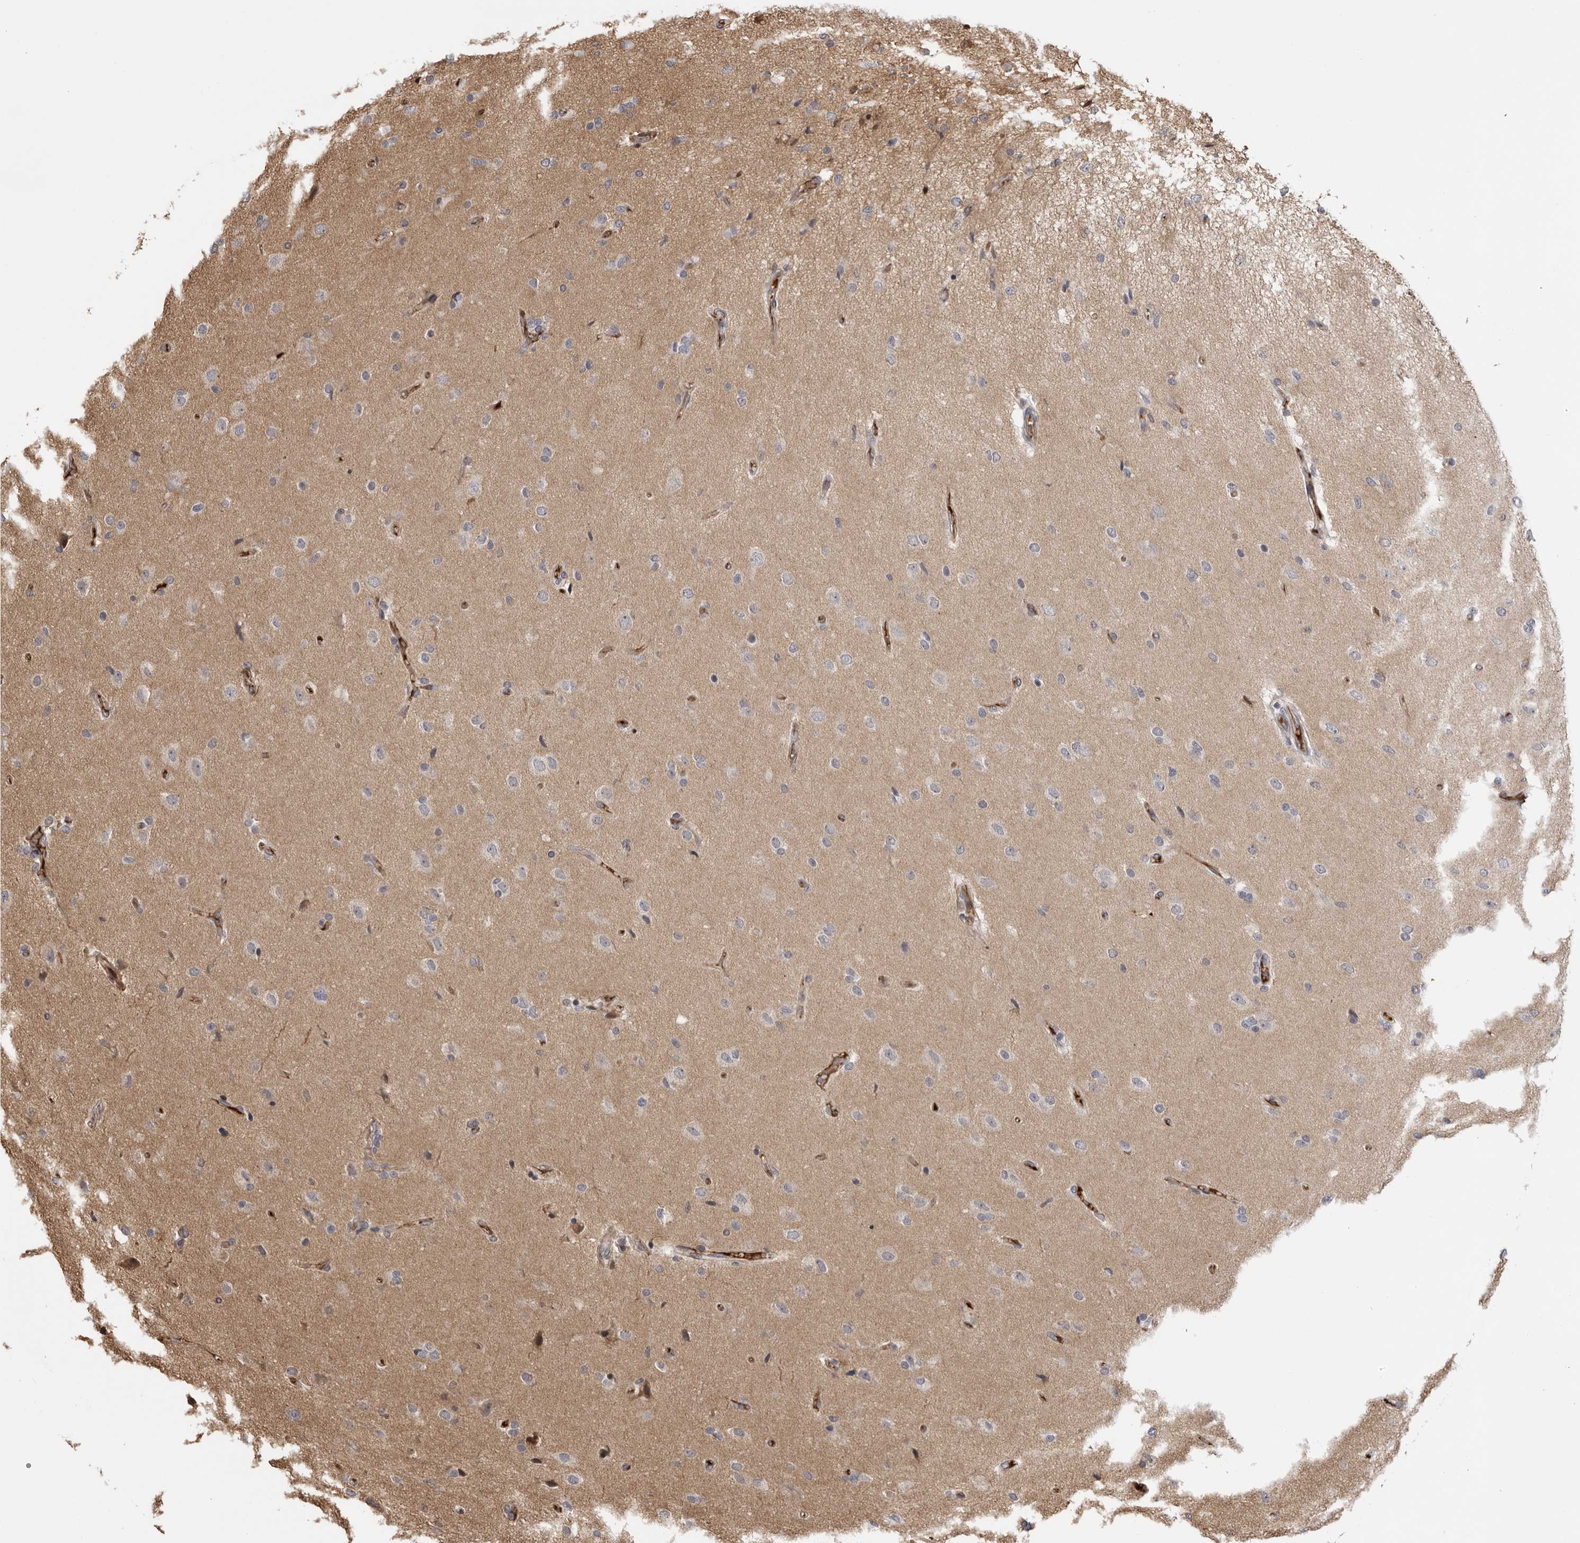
{"staining": {"intensity": "negative", "quantity": "none", "location": "none"}, "tissue": "glioma", "cell_type": "Tumor cells", "image_type": "cancer", "snomed": [{"axis": "morphology", "description": "Glioma, malignant, High grade"}, {"axis": "topography", "description": "Brain"}], "caption": "Tumor cells show no significant protein expression in malignant glioma (high-grade).", "gene": "PLEKHF2", "patient": {"sex": "male", "age": 72}}